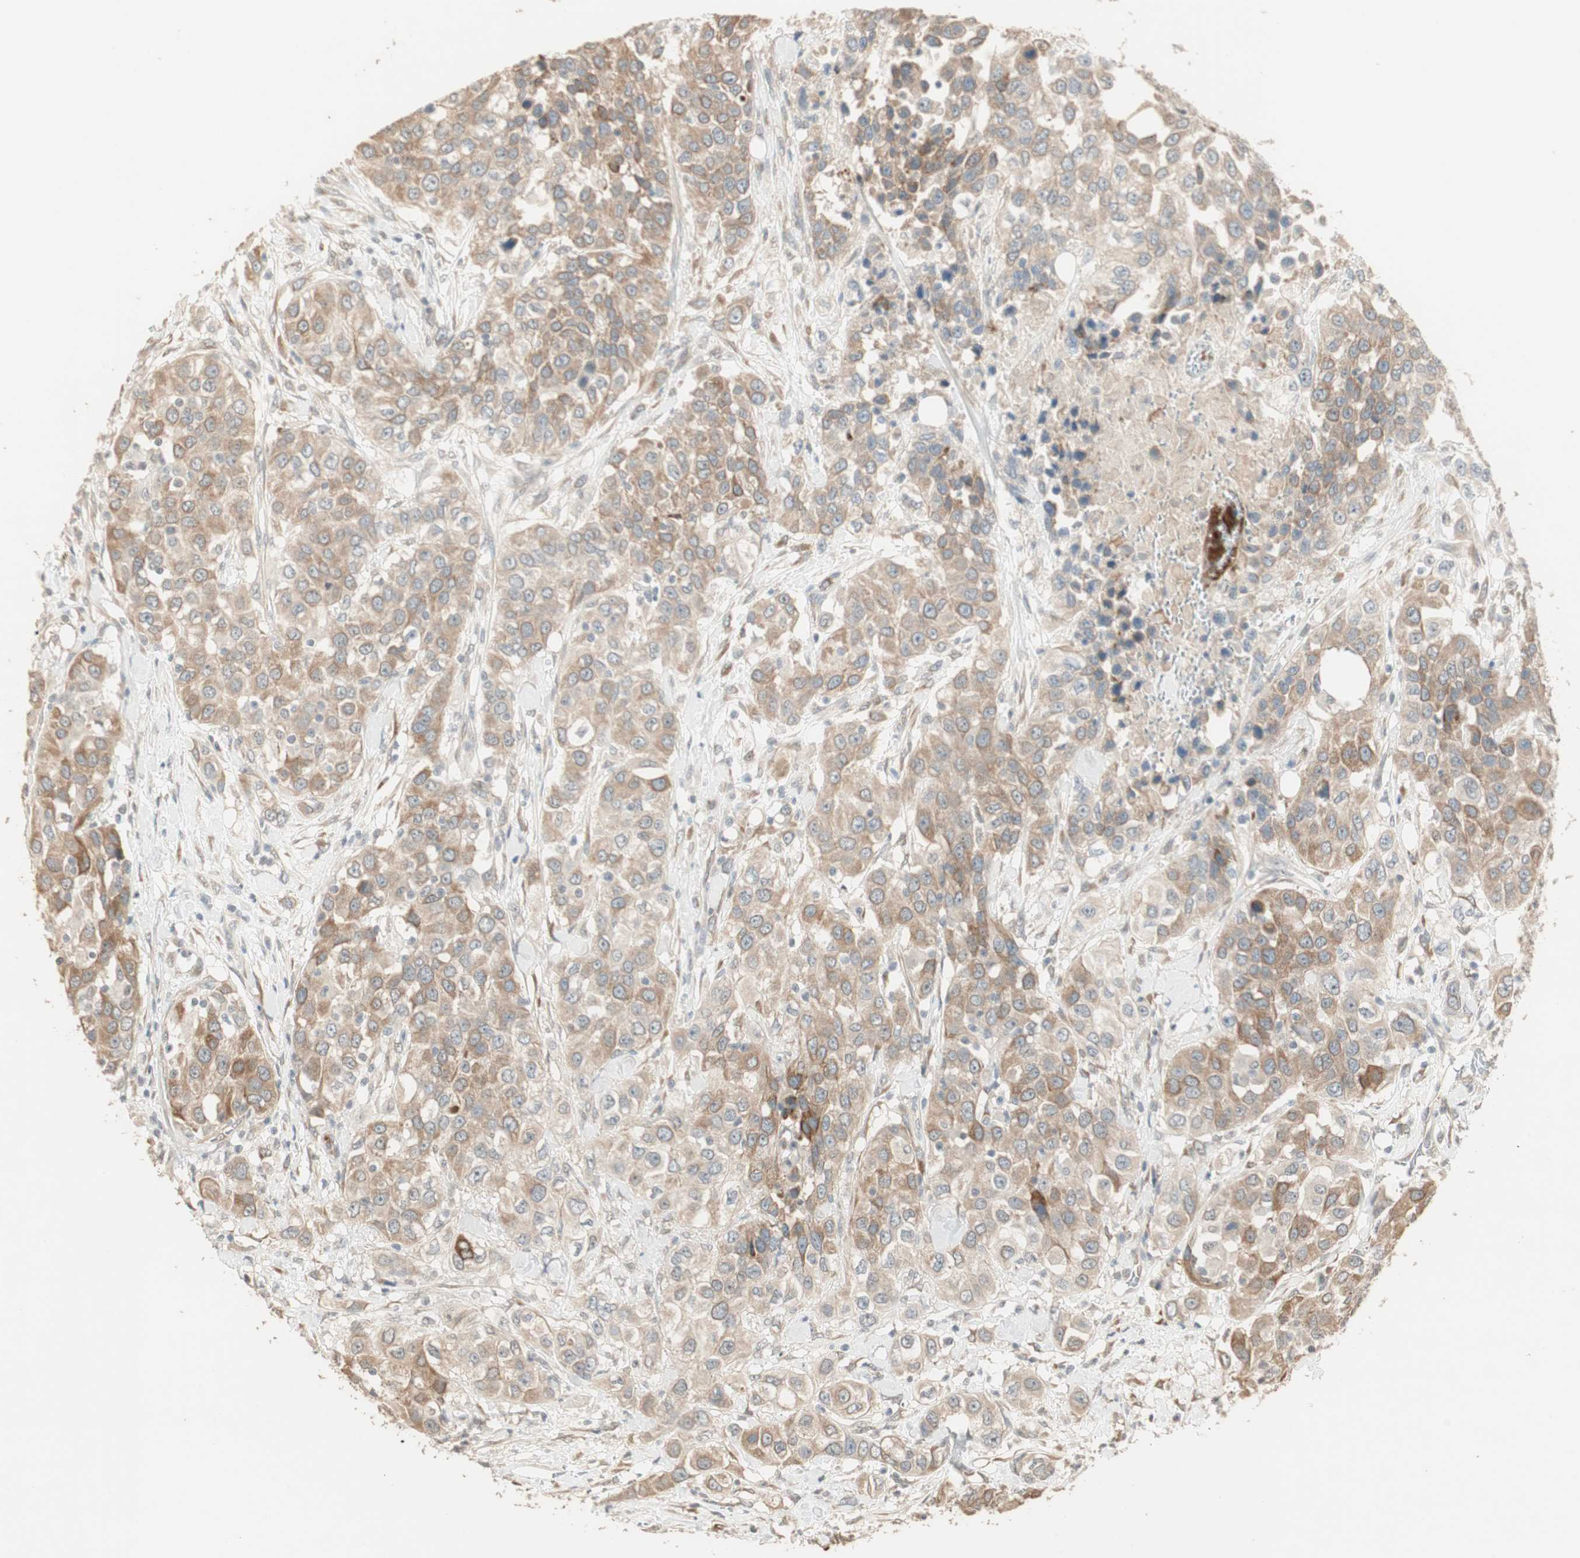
{"staining": {"intensity": "weak", "quantity": ">75%", "location": "cytoplasmic/membranous"}, "tissue": "urothelial cancer", "cell_type": "Tumor cells", "image_type": "cancer", "snomed": [{"axis": "morphology", "description": "Urothelial carcinoma, High grade"}, {"axis": "topography", "description": "Urinary bladder"}], "caption": "Tumor cells reveal low levels of weak cytoplasmic/membranous expression in about >75% of cells in urothelial cancer.", "gene": "TASOR", "patient": {"sex": "female", "age": 80}}